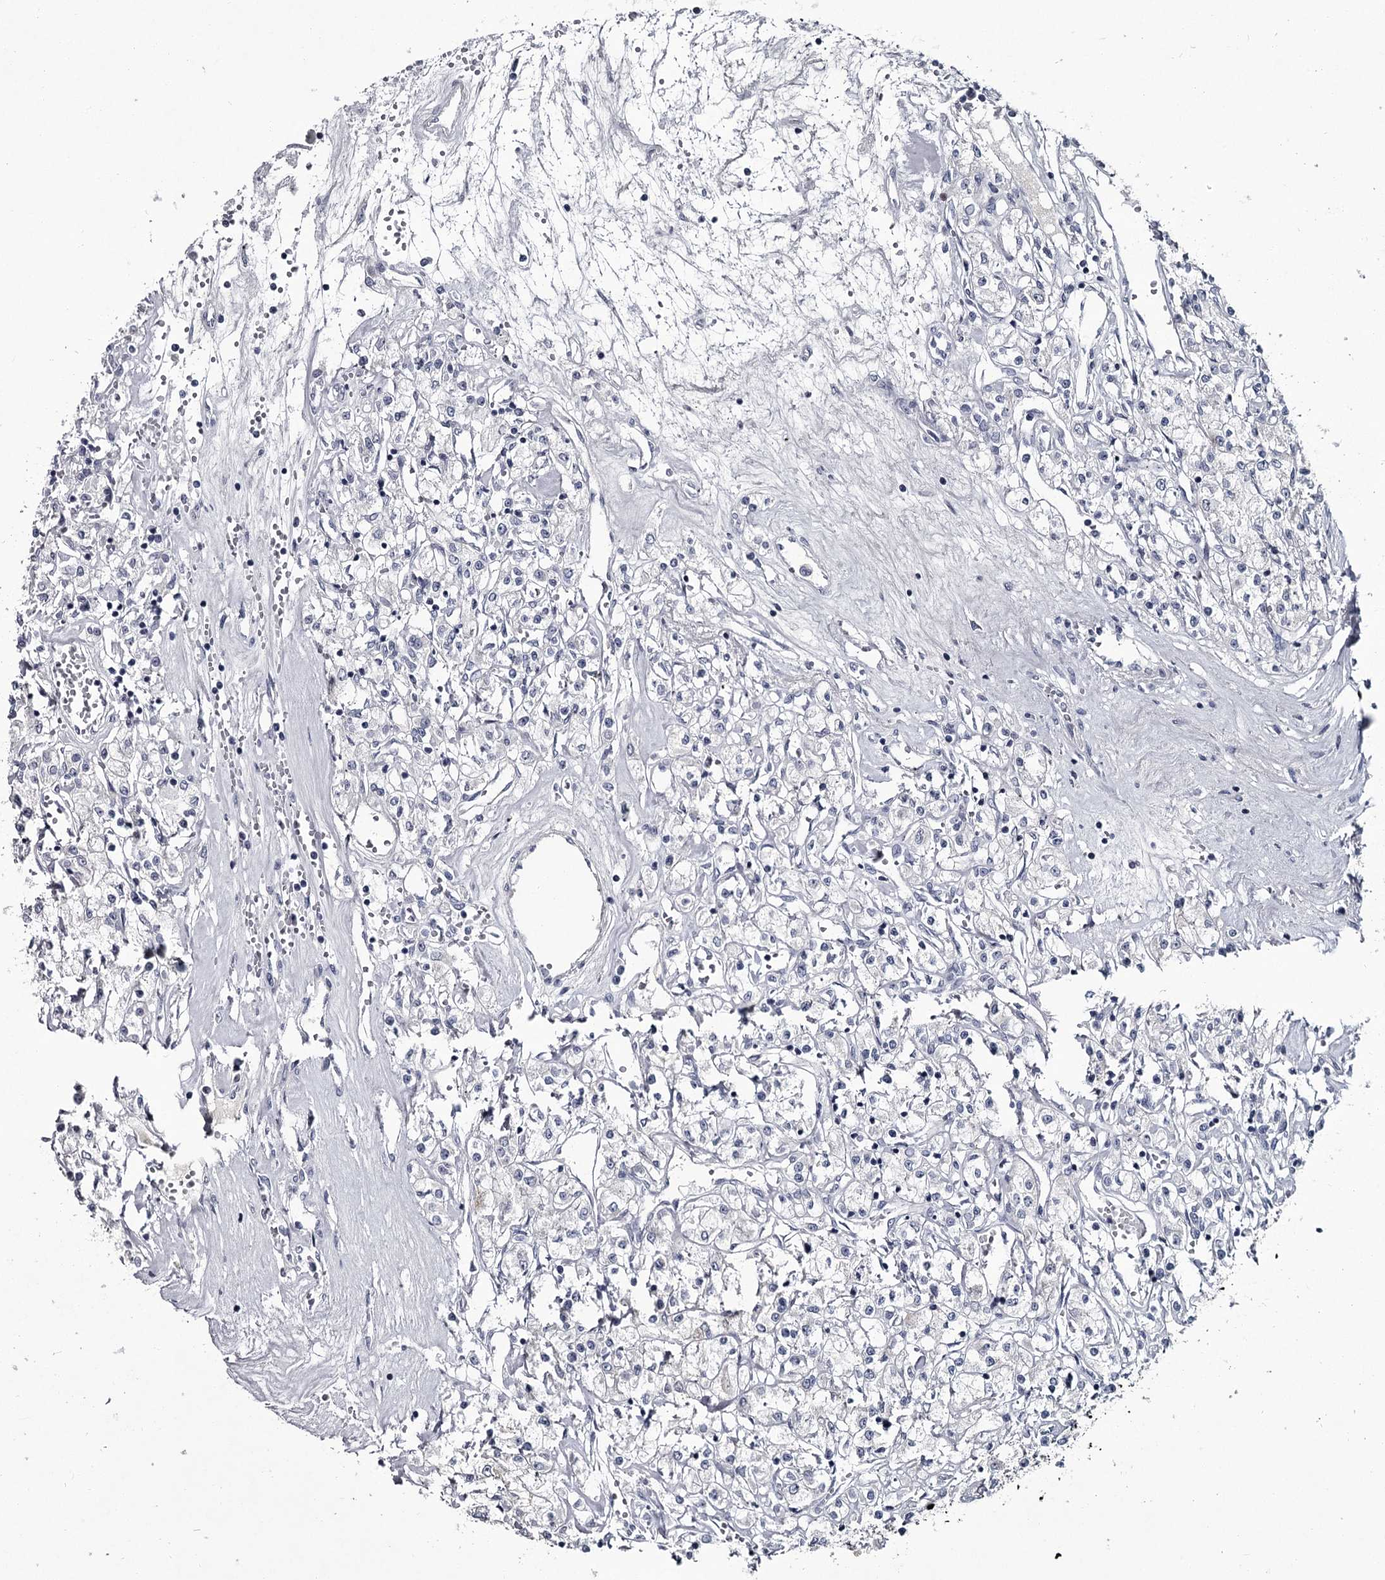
{"staining": {"intensity": "negative", "quantity": "none", "location": "none"}, "tissue": "renal cancer", "cell_type": "Tumor cells", "image_type": "cancer", "snomed": [{"axis": "morphology", "description": "Adenocarcinoma, NOS"}, {"axis": "topography", "description": "Kidney"}], "caption": "There is no significant positivity in tumor cells of renal cancer (adenocarcinoma).", "gene": "DAO", "patient": {"sex": "female", "age": 59}}